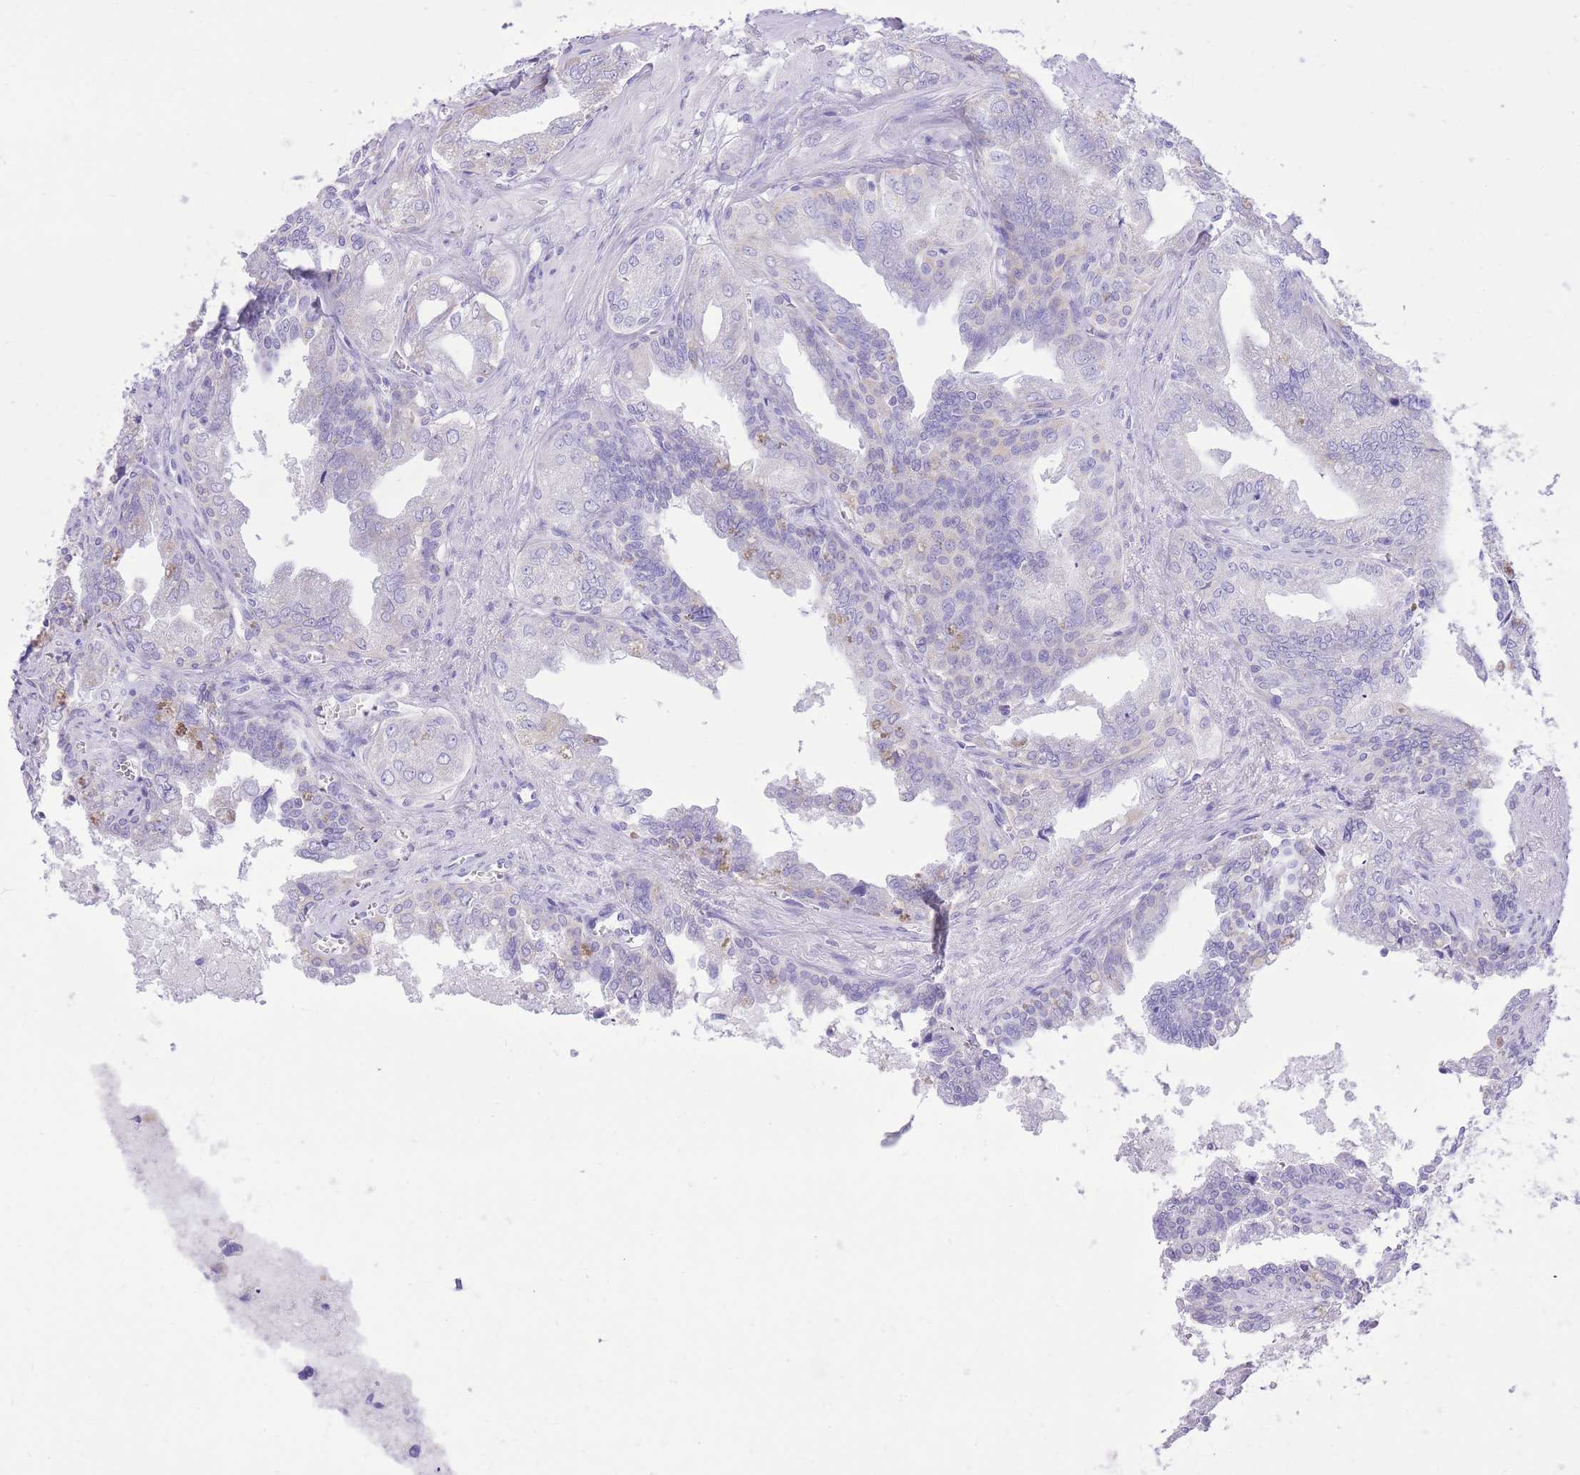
{"staining": {"intensity": "negative", "quantity": "none", "location": "none"}, "tissue": "seminal vesicle", "cell_type": "Glandular cells", "image_type": "normal", "snomed": [{"axis": "morphology", "description": "Normal tissue, NOS"}, {"axis": "topography", "description": "Seminal veicle"}], "caption": "Seminal vesicle stained for a protein using IHC exhibits no staining glandular cells.", "gene": "SLC4A4", "patient": {"sex": "male", "age": 67}}